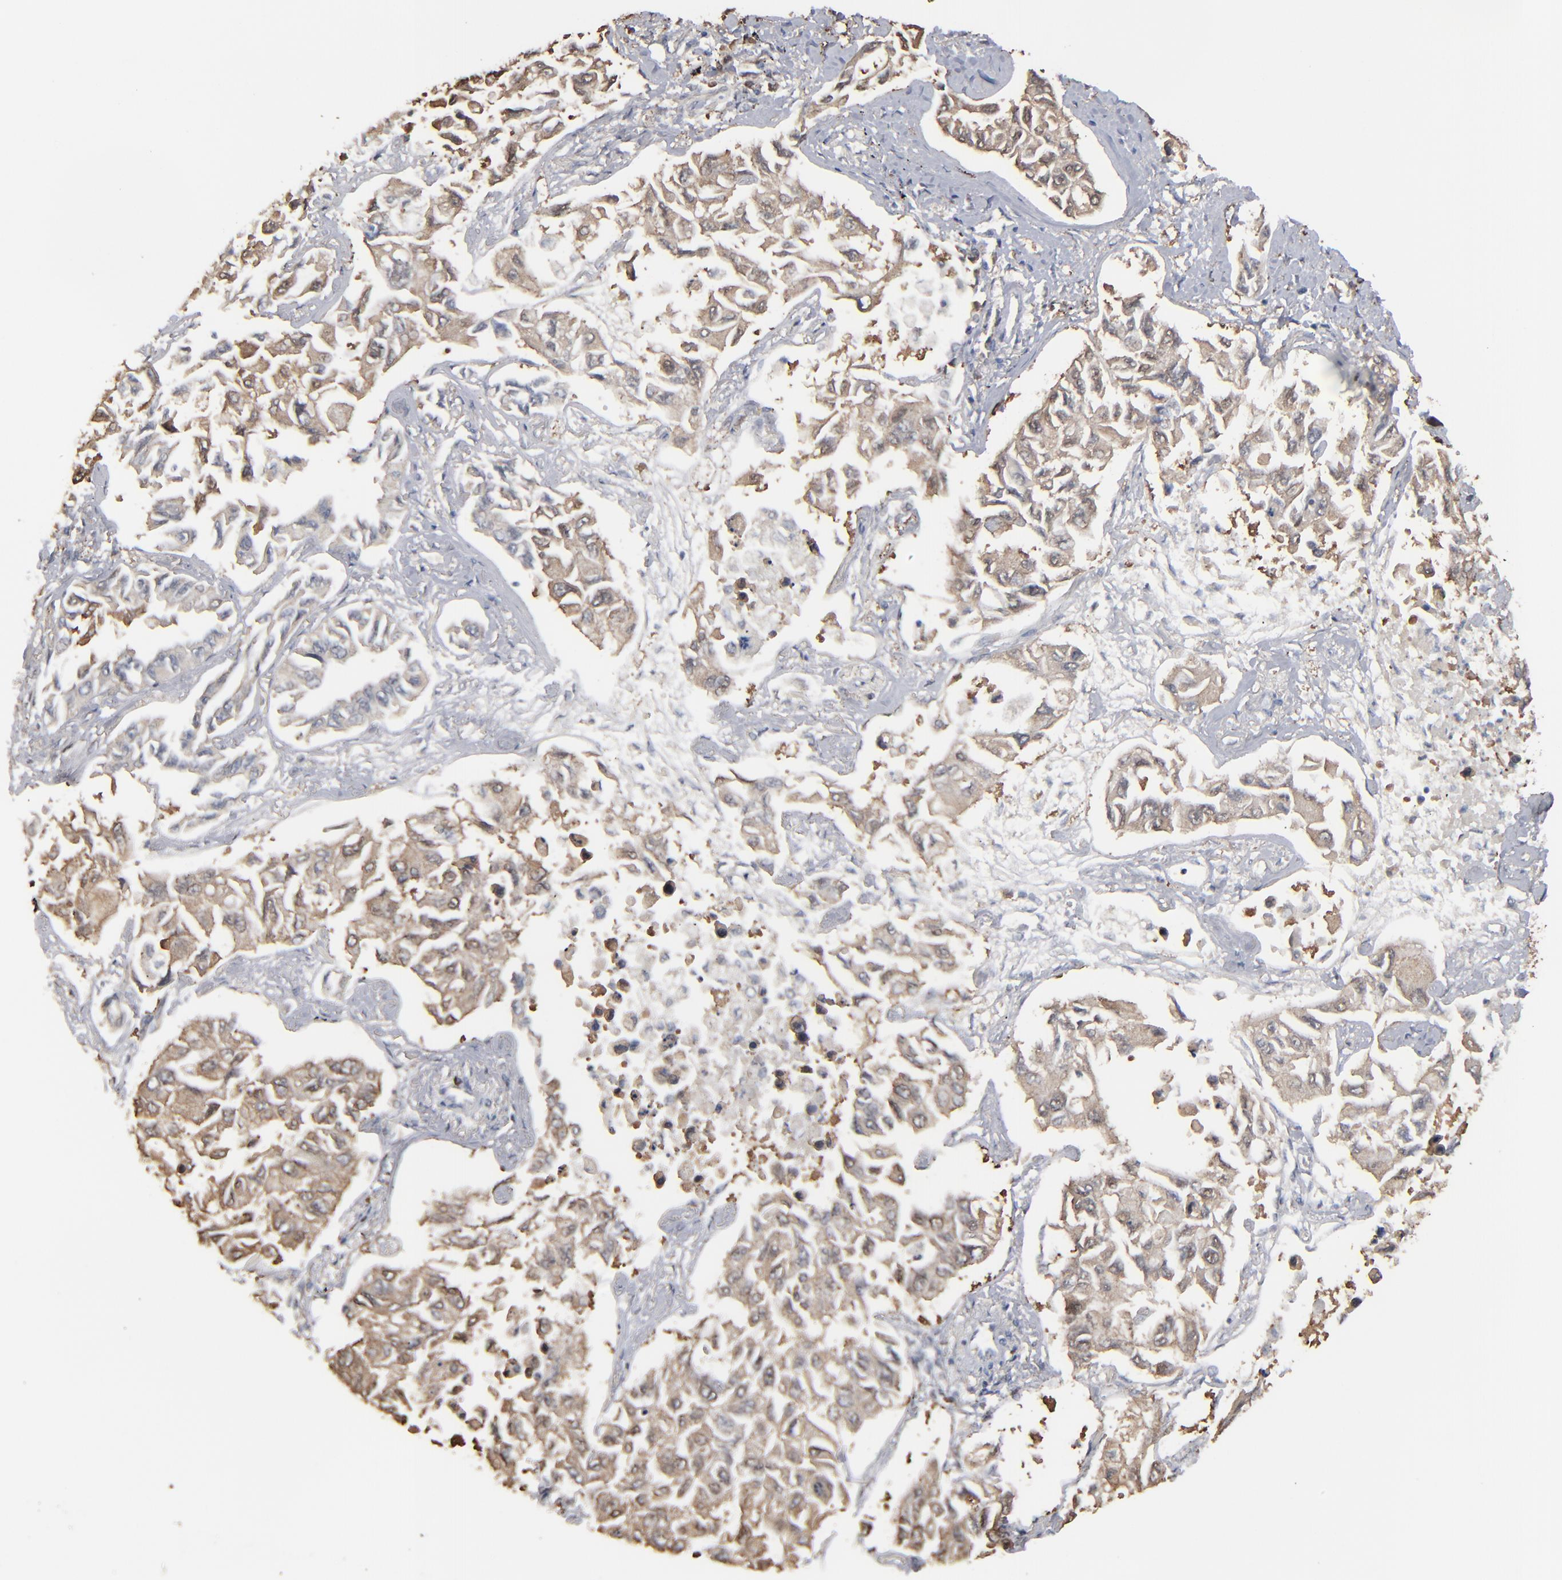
{"staining": {"intensity": "moderate", "quantity": ">75%", "location": "cytoplasmic/membranous"}, "tissue": "lung cancer", "cell_type": "Tumor cells", "image_type": "cancer", "snomed": [{"axis": "morphology", "description": "Adenocarcinoma, NOS"}, {"axis": "topography", "description": "Lung"}], "caption": "The immunohistochemical stain highlights moderate cytoplasmic/membranous expression in tumor cells of lung adenocarcinoma tissue. (IHC, brightfield microscopy, high magnification).", "gene": "NME1-NME2", "patient": {"sex": "male", "age": 64}}